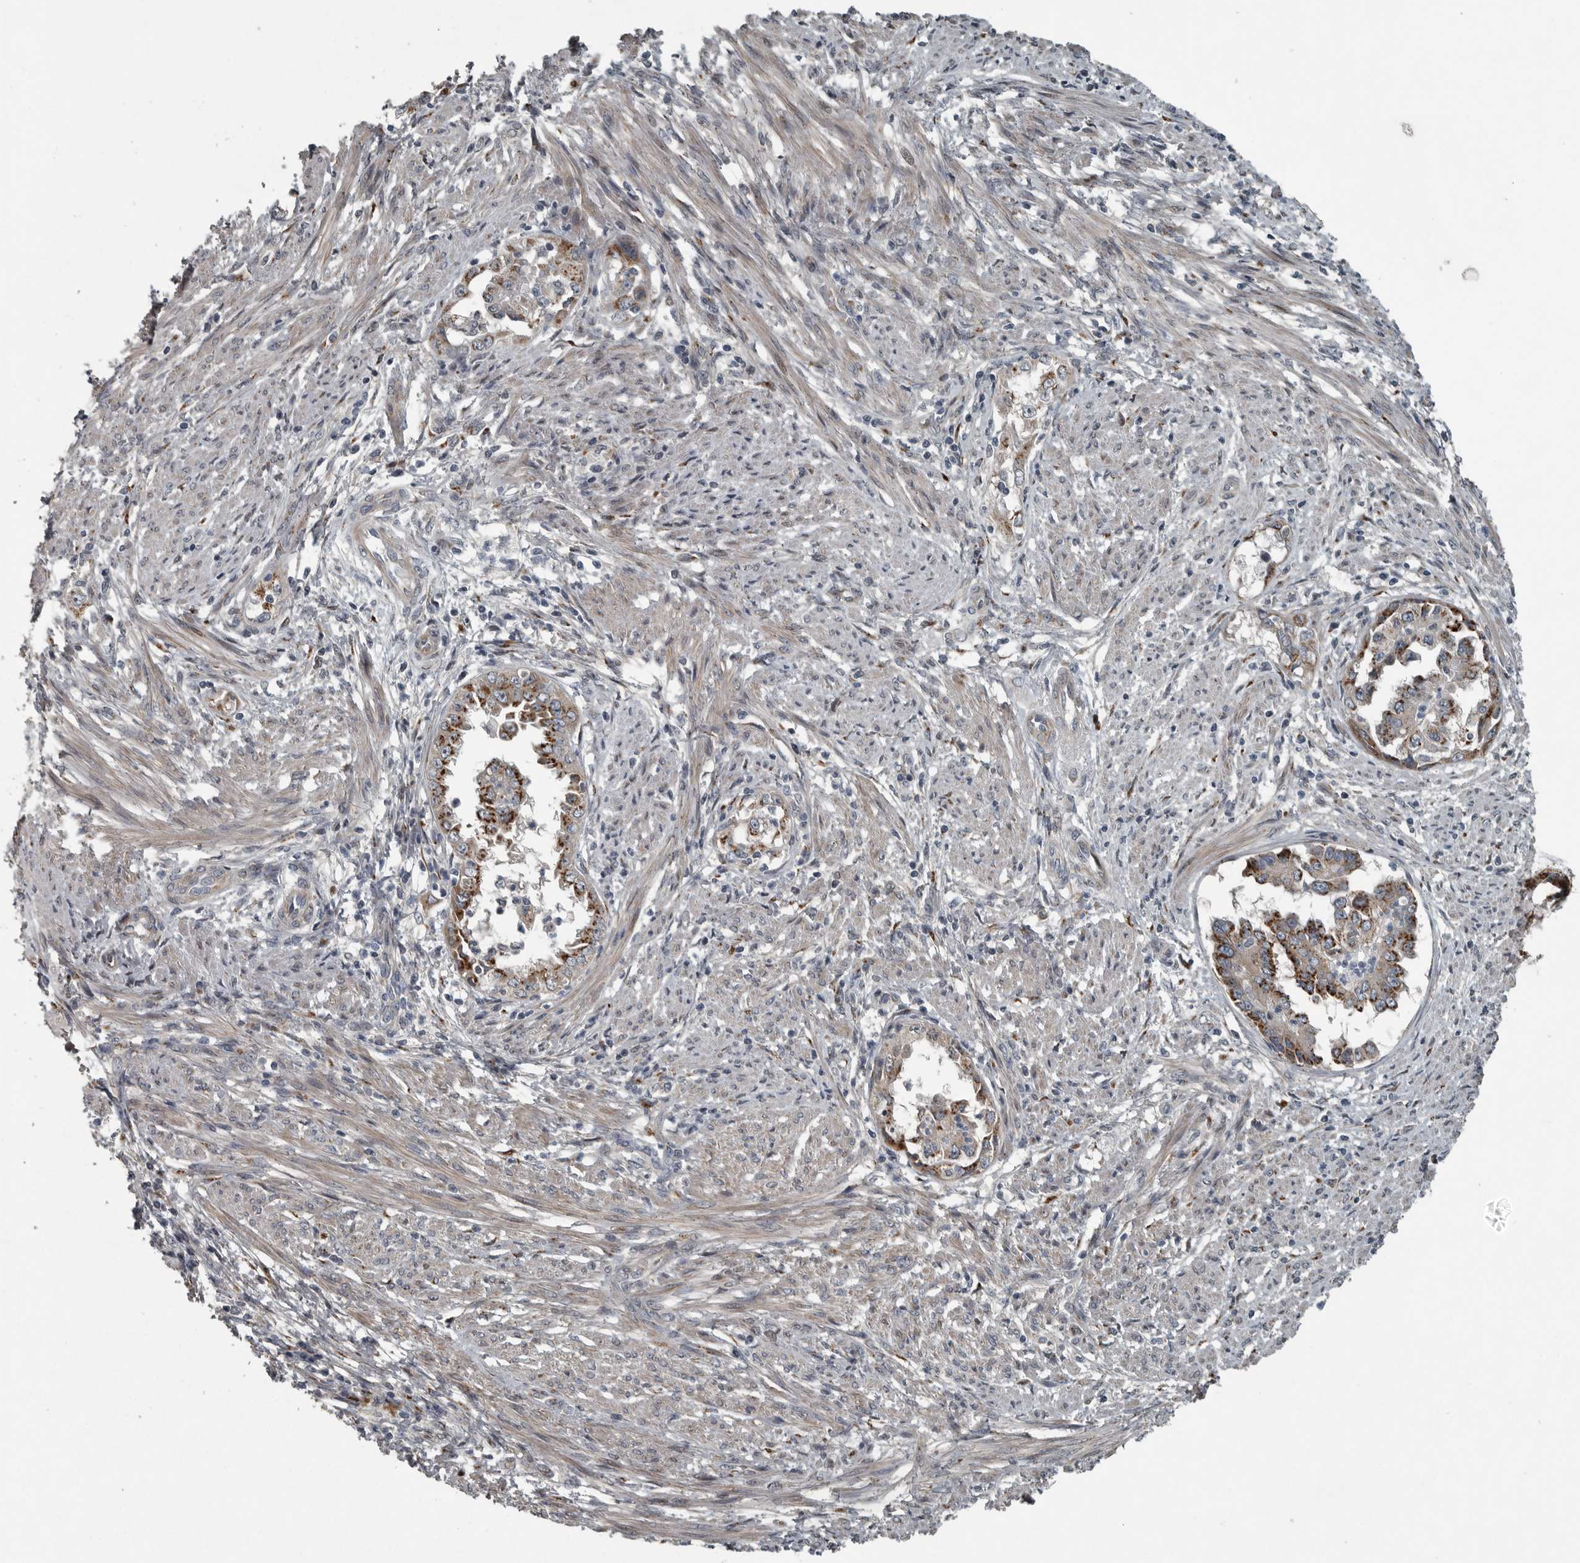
{"staining": {"intensity": "strong", "quantity": "25%-75%", "location": "cytoplasmic/membranous"}, "tissue": "endometrial cancer", "cell_type": "Tumor cells", "image_type": "cancer", "snomed": [{"axis": "morphology", "description": "Adenocarcinoma, NOS"}, {"axis": "topography", "description": "Endometrium"}], "caption": "This is a micrograph of immunohistochemistry (IHC) staining of adenocarcinoma (endometrial), which shows strong expression in the cytoplasmic/membranous of tumor cells.", "gene": "ZNF345", "patient": {"sex": "female", "age": 85}}